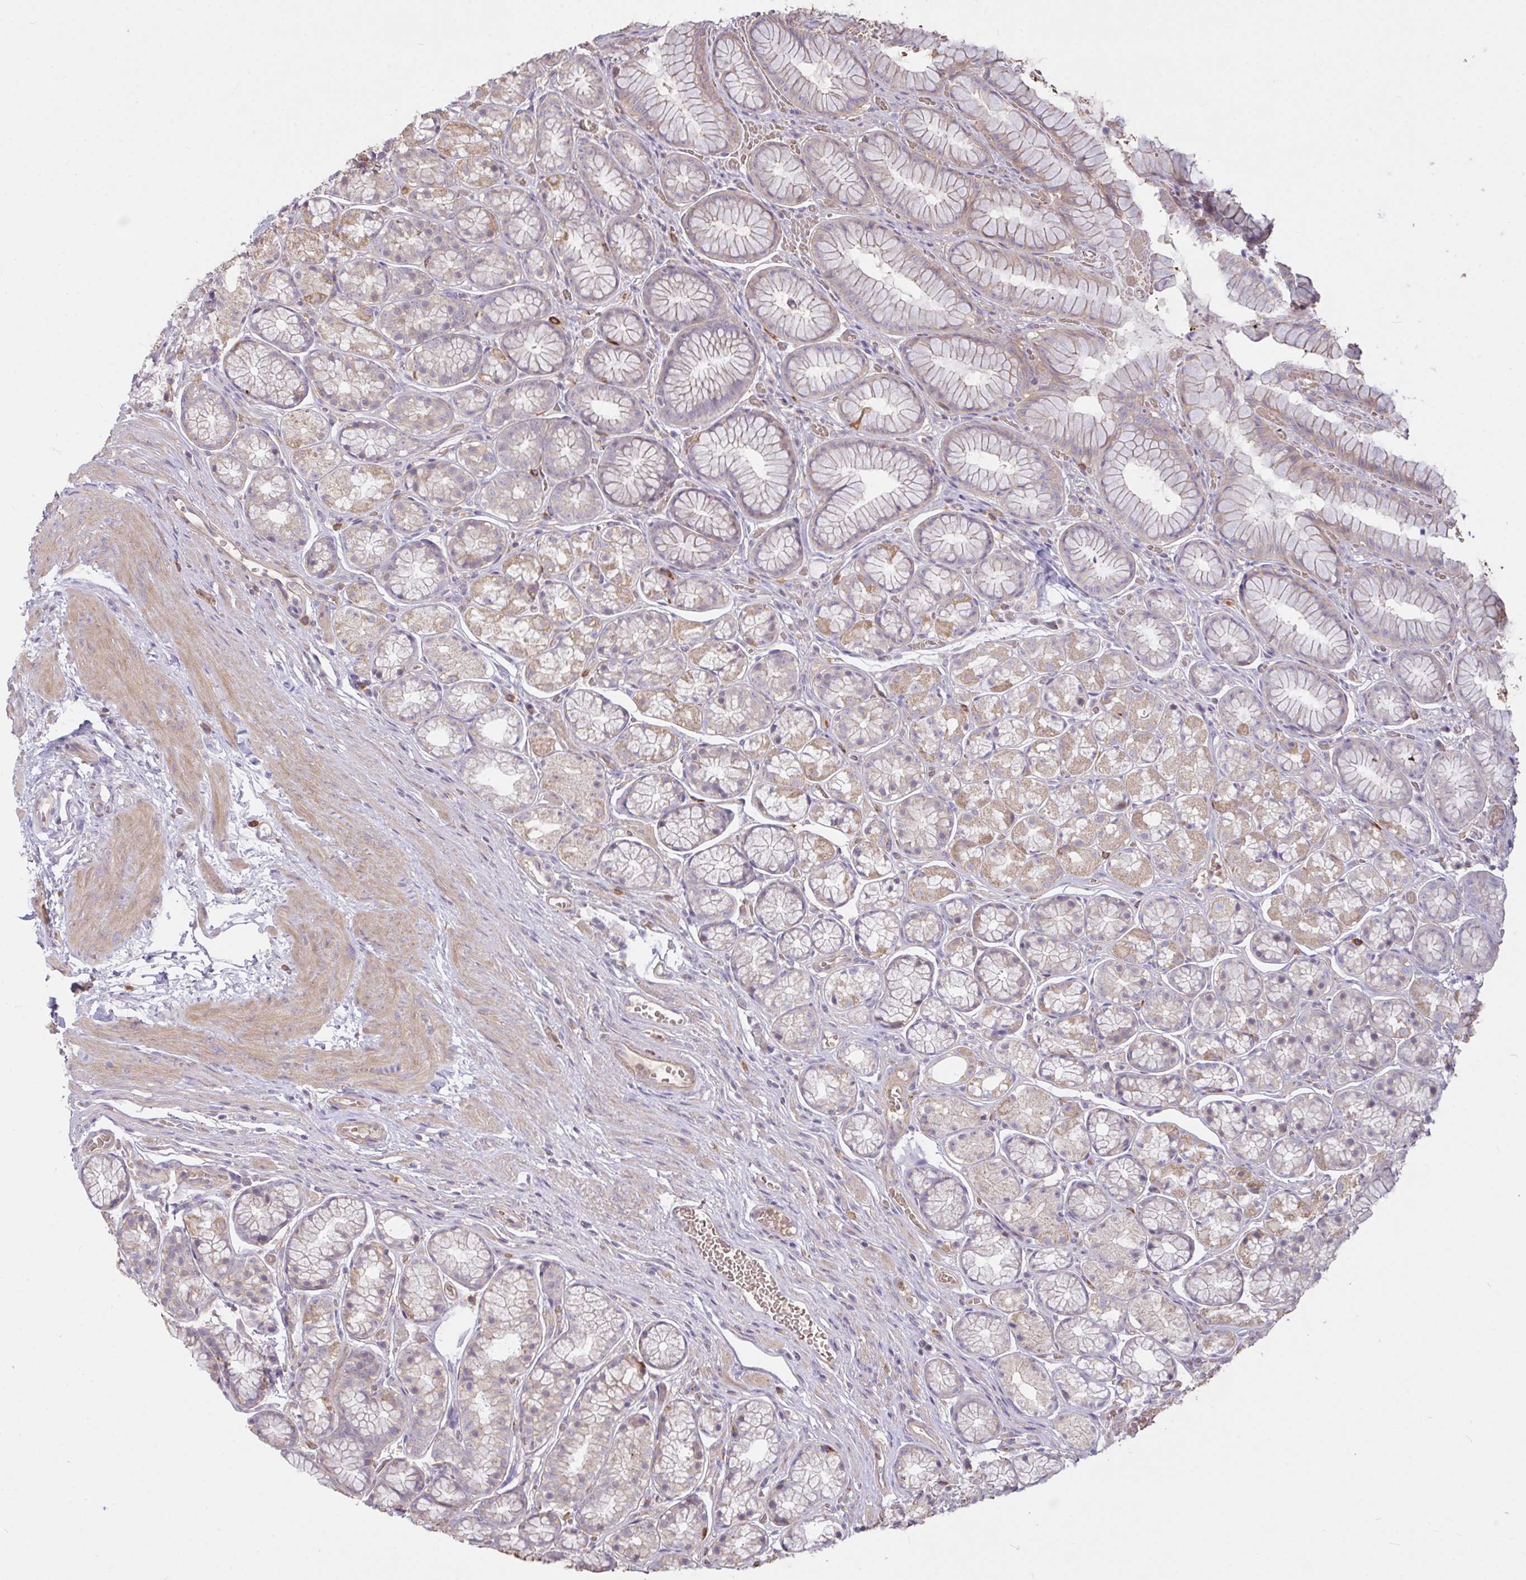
{"staining": {"intensity": "moderate", "quantity": "25%-75%", "location": "cytoplasmic/membranous"}, "tissue": "stomach", "cell_type": "Glandular cells", "image_type": "normal", "snomed": [{"axis": "morphology", "description": "Normal tissue, NOS"}, {"axis": "topography", "description": "Smooth muscle"}, {"axis": "topography", "description": "Stomach"}], "caption": "Glandular cells demonstrate moderate cytoplasmic/membranous expression in approximately 25%-75% of cells in unremarkable stomach.", "gene": "FCER1A", "patient": {"sex": "male", "age": 70}}